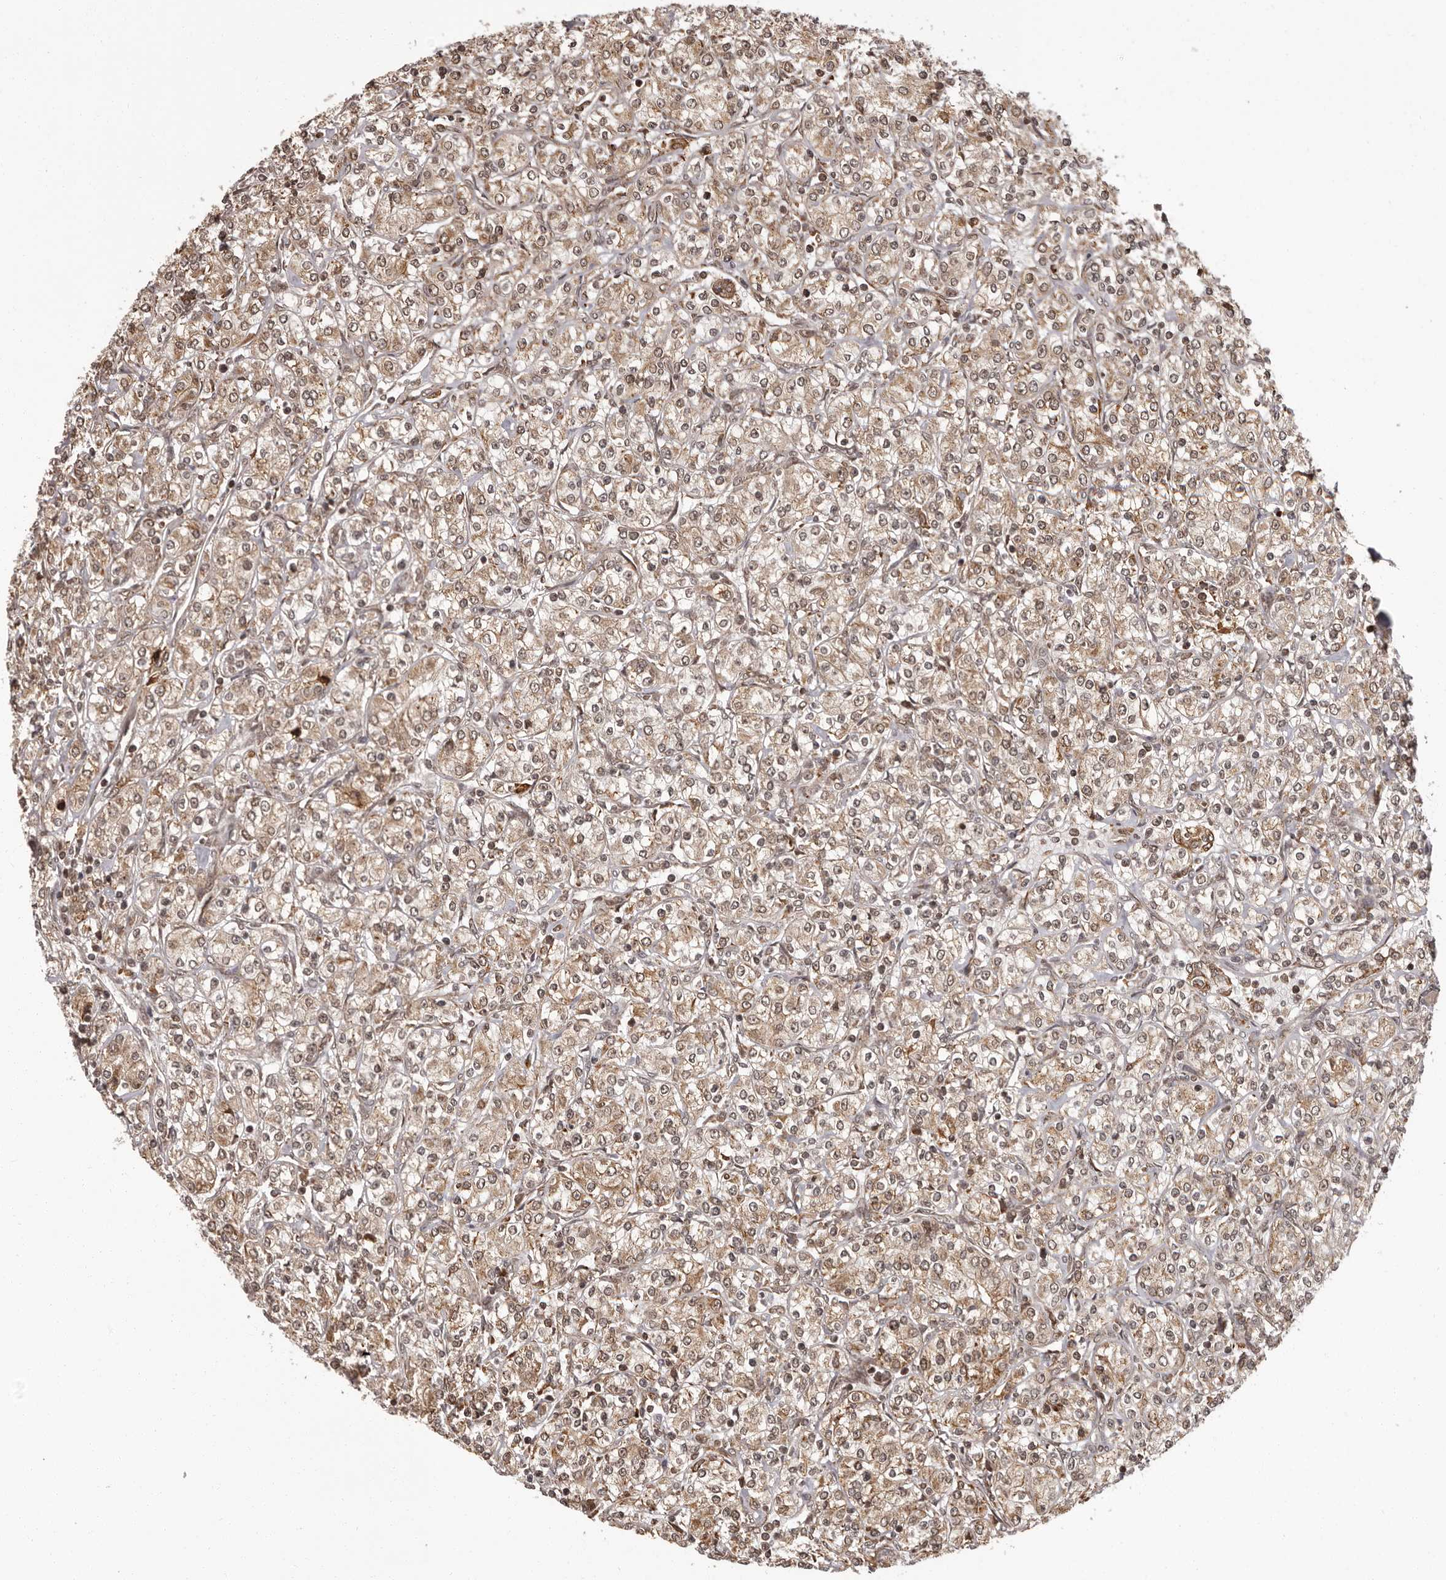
{"staining": {"intensity": "moderate", "quantity": ">75%", "location": "cytoplasmic/membranous,nuclear"}, "tissue": "renal cancer", "cell_type": "Tumor cells", "image_type": "cancer", "snomed": [{"axis": "morphology", "description": "Adenocarcinoma, NOS"}, {"axis": "topography", "description": "Kidney"}], "caption": "An image of adenocarcinoma (renal) stained for a protein shows moderate cytoplasmic/membranous and nuclear brown staining in tumor cells.", "gene": "IL32", "patient": {"sex": "male", "age": 77}}